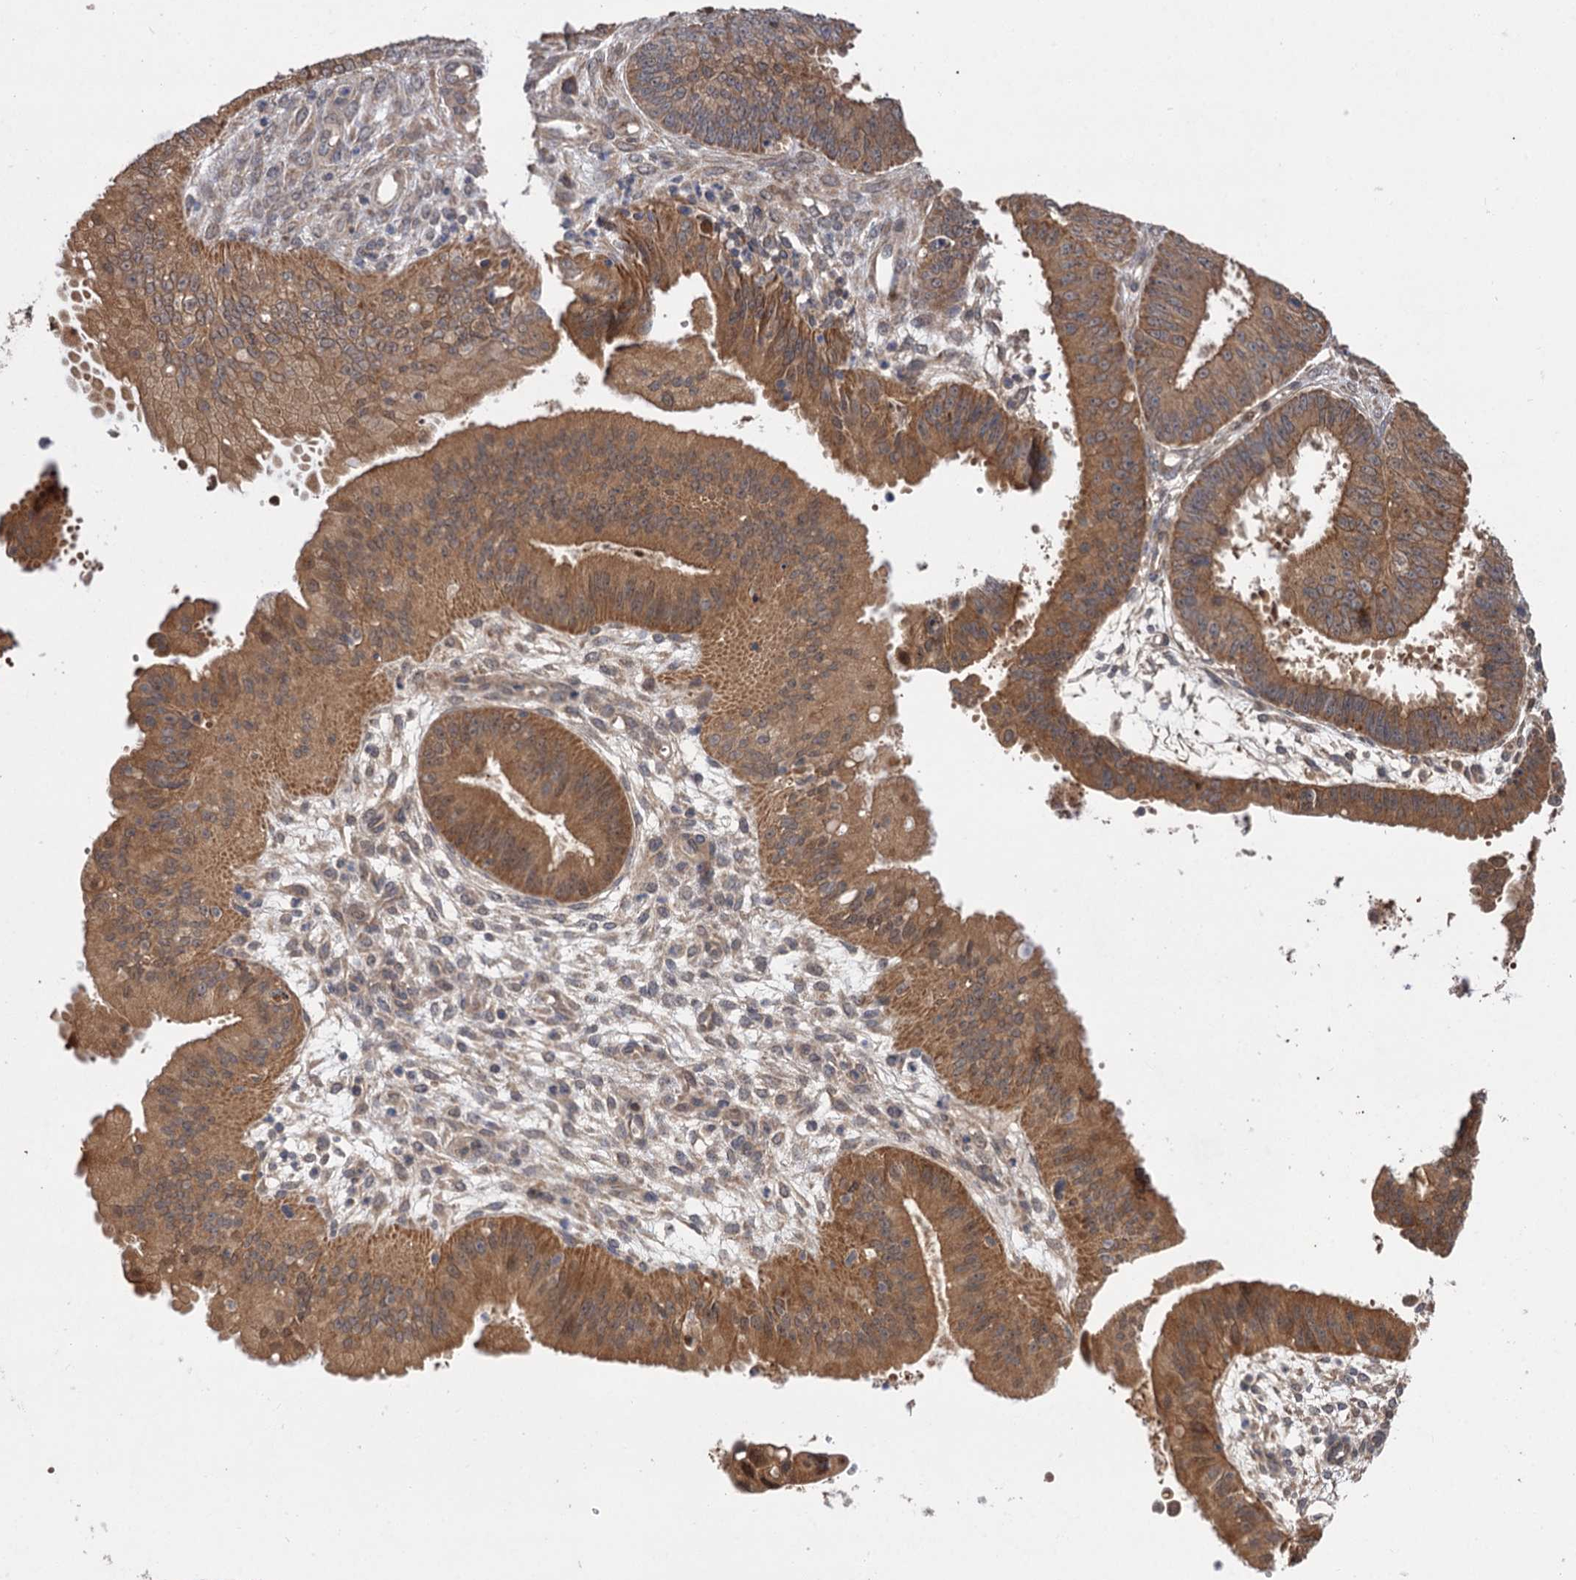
{"staining": {"intensity": "moderate", "quantity": ">75%", "location": "cytoplasmic/membranous"}, "tissue": "ovarian cancer", "cell_type": "Tumor cells", "image_type": "cancer", "snomed": [{"axis": "morphology", "description": "Carcinoma, endometroid"}, {"axis": "topography", "description": "Appendix"}, {"axis": "topography", "description": "Ovary"}], "caption": "There is medium levels of moderate cytoplasmic/membranous staining in tumor cells of ovarian cancer, as demonstrated by immunohistochemical staining (brown color).", "gene": "FBXW8", "patient": {"sex": "female", "age": 42}}